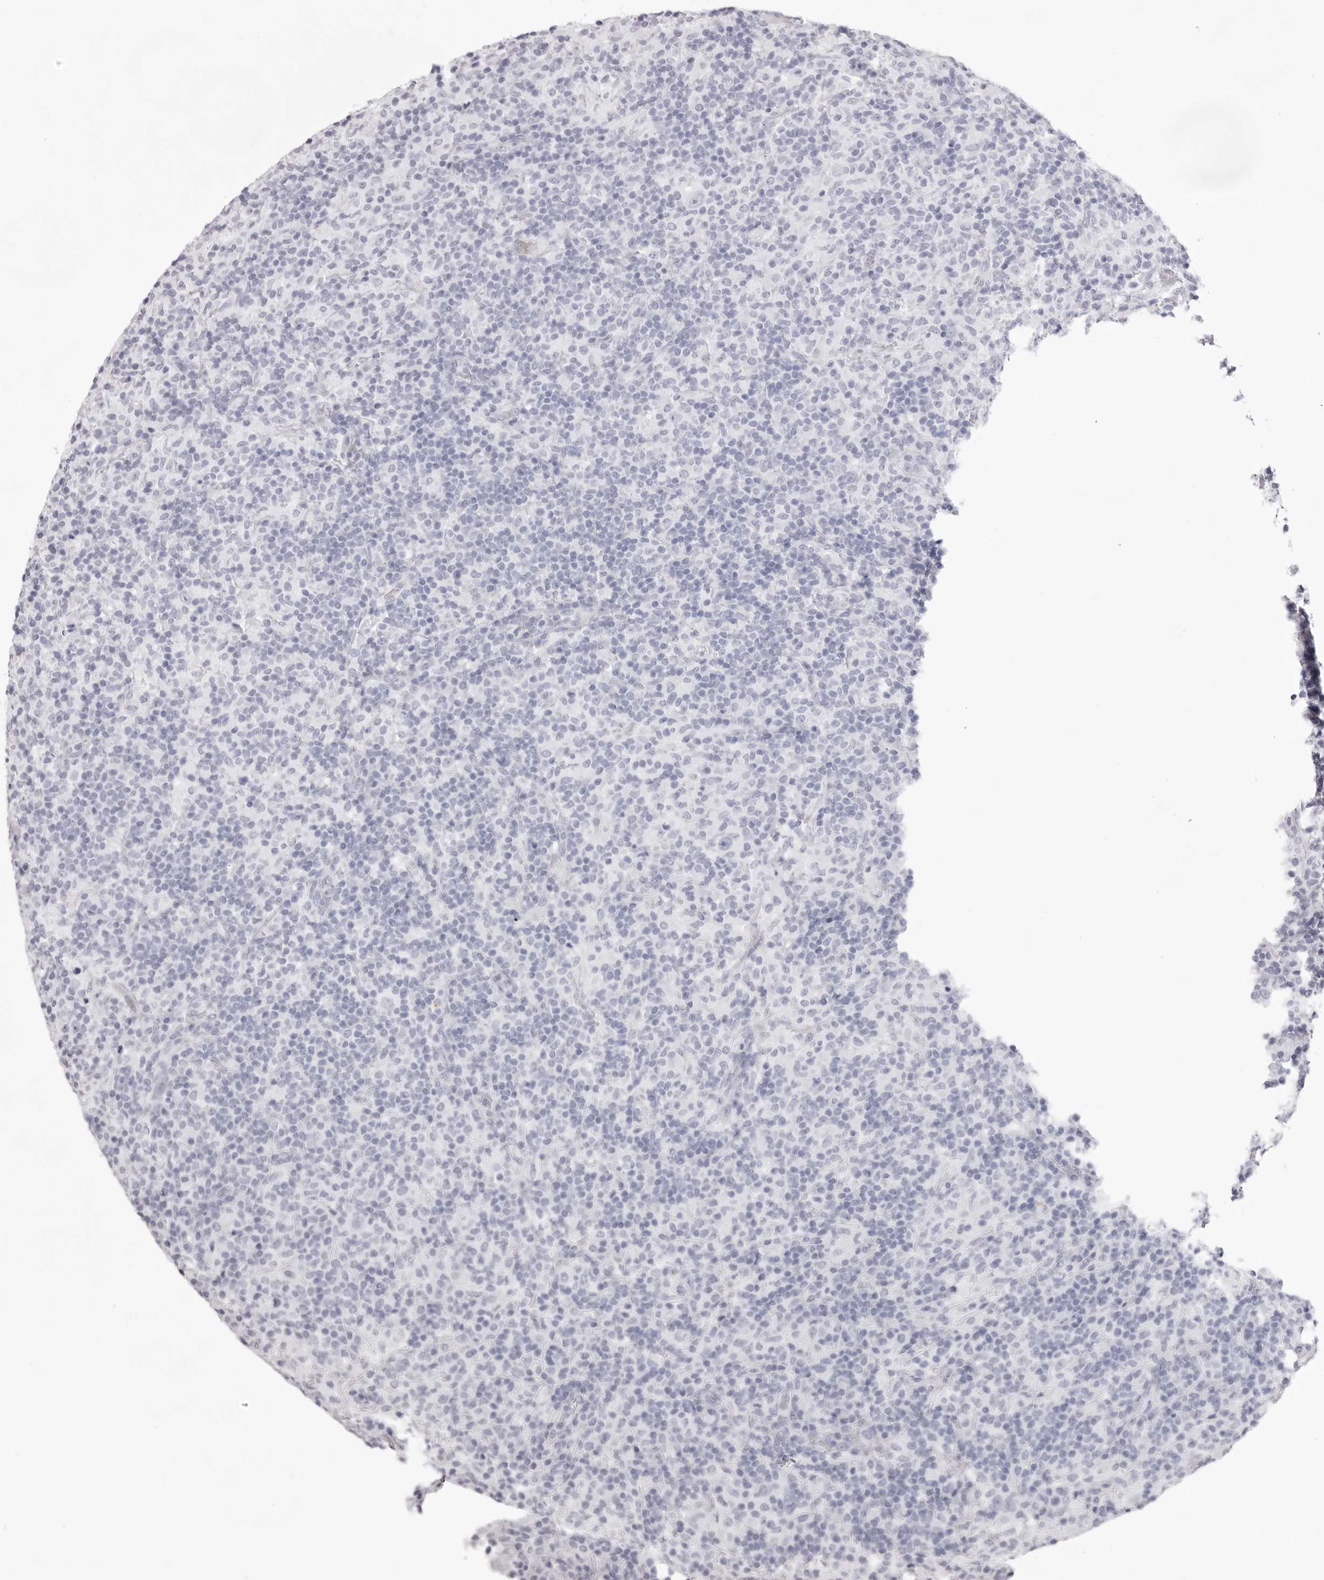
{"staining": {"intensity": "negative", "quantity": "none", "location": "none"}, "tissue": "lymphoma", "cell_type": "Tumor cells", "image_type": "cancer", "snomed": [{"axis": "morphology", "description": "Hodgkin's disease, NOS"}, {"axis": "topography", "description": "Lymph node"}], "caption": "There is no significant staining in tumor cells of lymphoma. The staining was performed using DAB (3,3'-diaminobenzidine) to visualize the protein expression in brown, while the nuclei were stained in blue with hematoxylin (Magnification: 20x).", "gene": "SPTA1", "patient": {"sex": "male", "age": 70}}